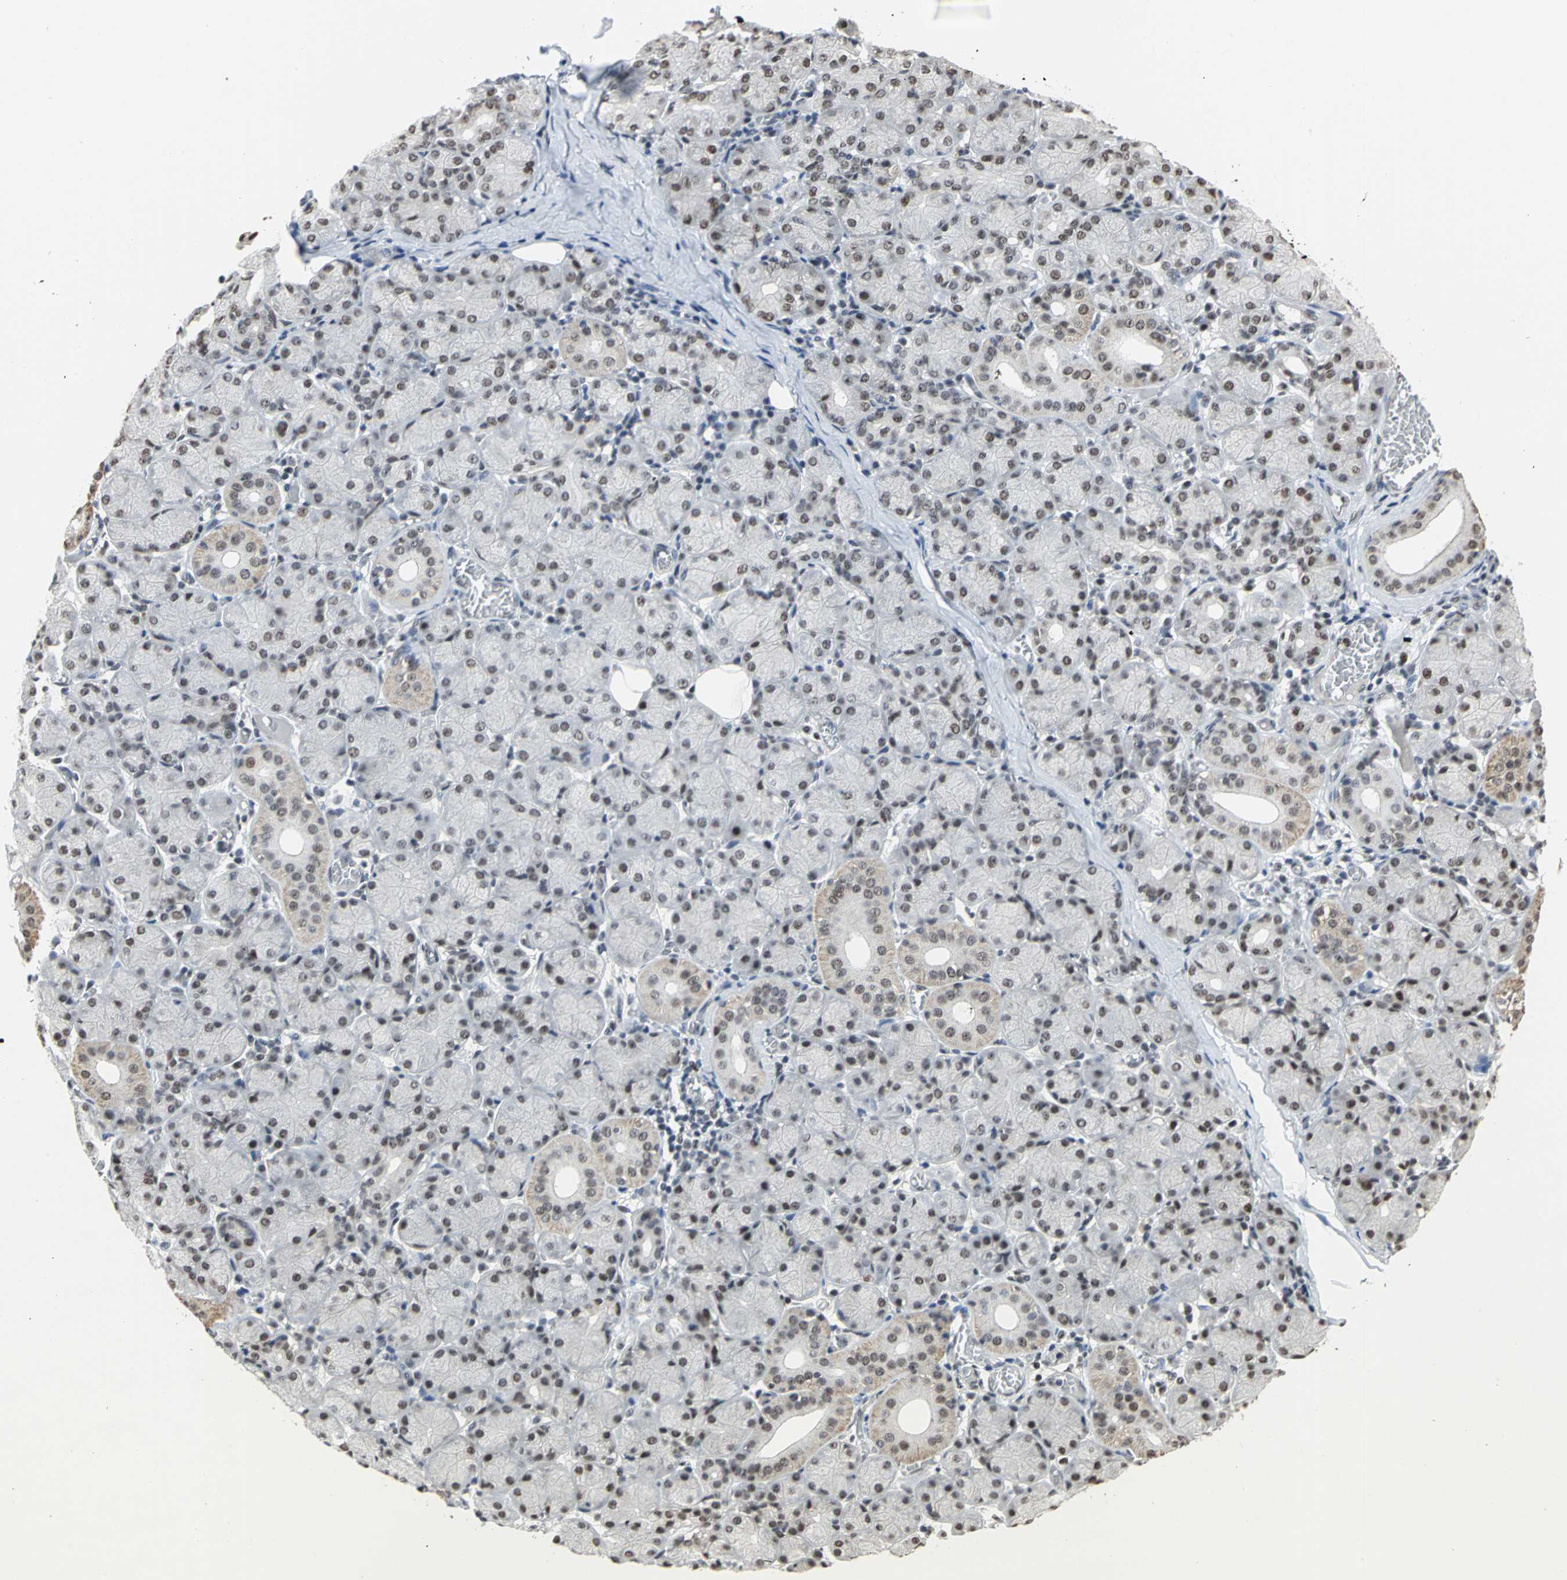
{"staining": {"intensity": "moderate", "quantity": ">75%", "location": "nuclear"}, "tissue": "salivary gland", "cell_type": "Glandular cells", "image_type": "normal", "snomed": [{"axis": "morphology", "description": "Normal tissue, NOS"}, {"axis": "topography", "description": "Salivary gland"}], "caption": "Immunohistochemical staining of unremarkable salivary gland shows >75% levels of moderate nuclear protein positivity in about >75% of glandular cells.", "gene": "CCDC88C", "patient": {"sex": "female", "age": 24}}